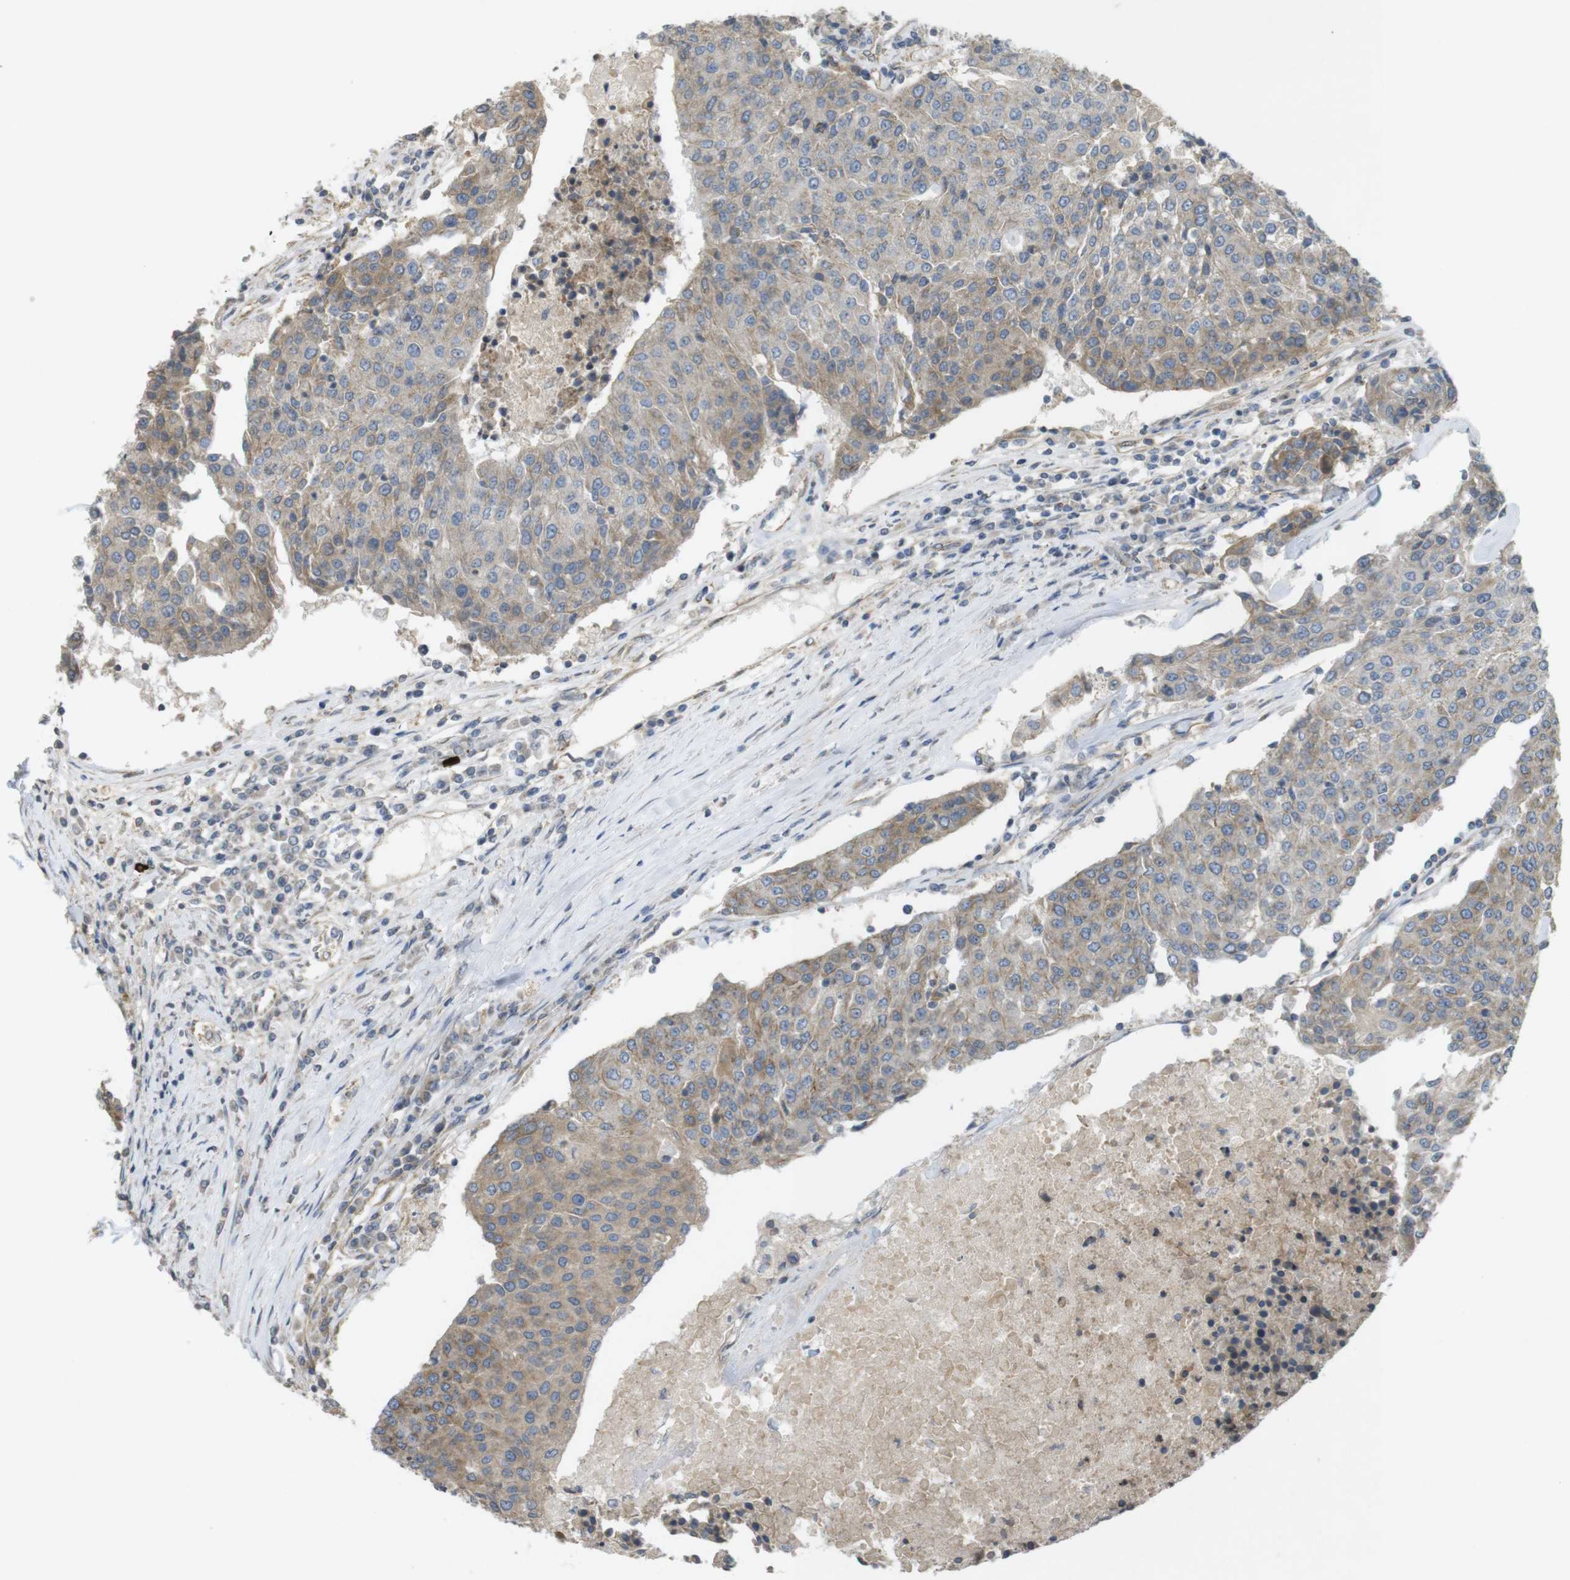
{"staining": {"intensity": "moderate", "quantity": "25%-75%", "location": "cytoplasmic/membranous"}, "tissue": "urothelial cancer", "cell_type": "Tumor cells", "image_type": "cancer", "snomed": [{"axis": "morphology", "description": "Urothelial carcinoma, High grade"}, {"axis": "topography", "description": "Urinary bladder"}], "caption": "Brown immunohistochemical staining in urothelial cancer exhibits moderate cytoplasmic/membranous staining in approximately 25%-75% of tumor cells.", "gene": "KIF5B", "patient": {"sex": "female", "age": 85}}